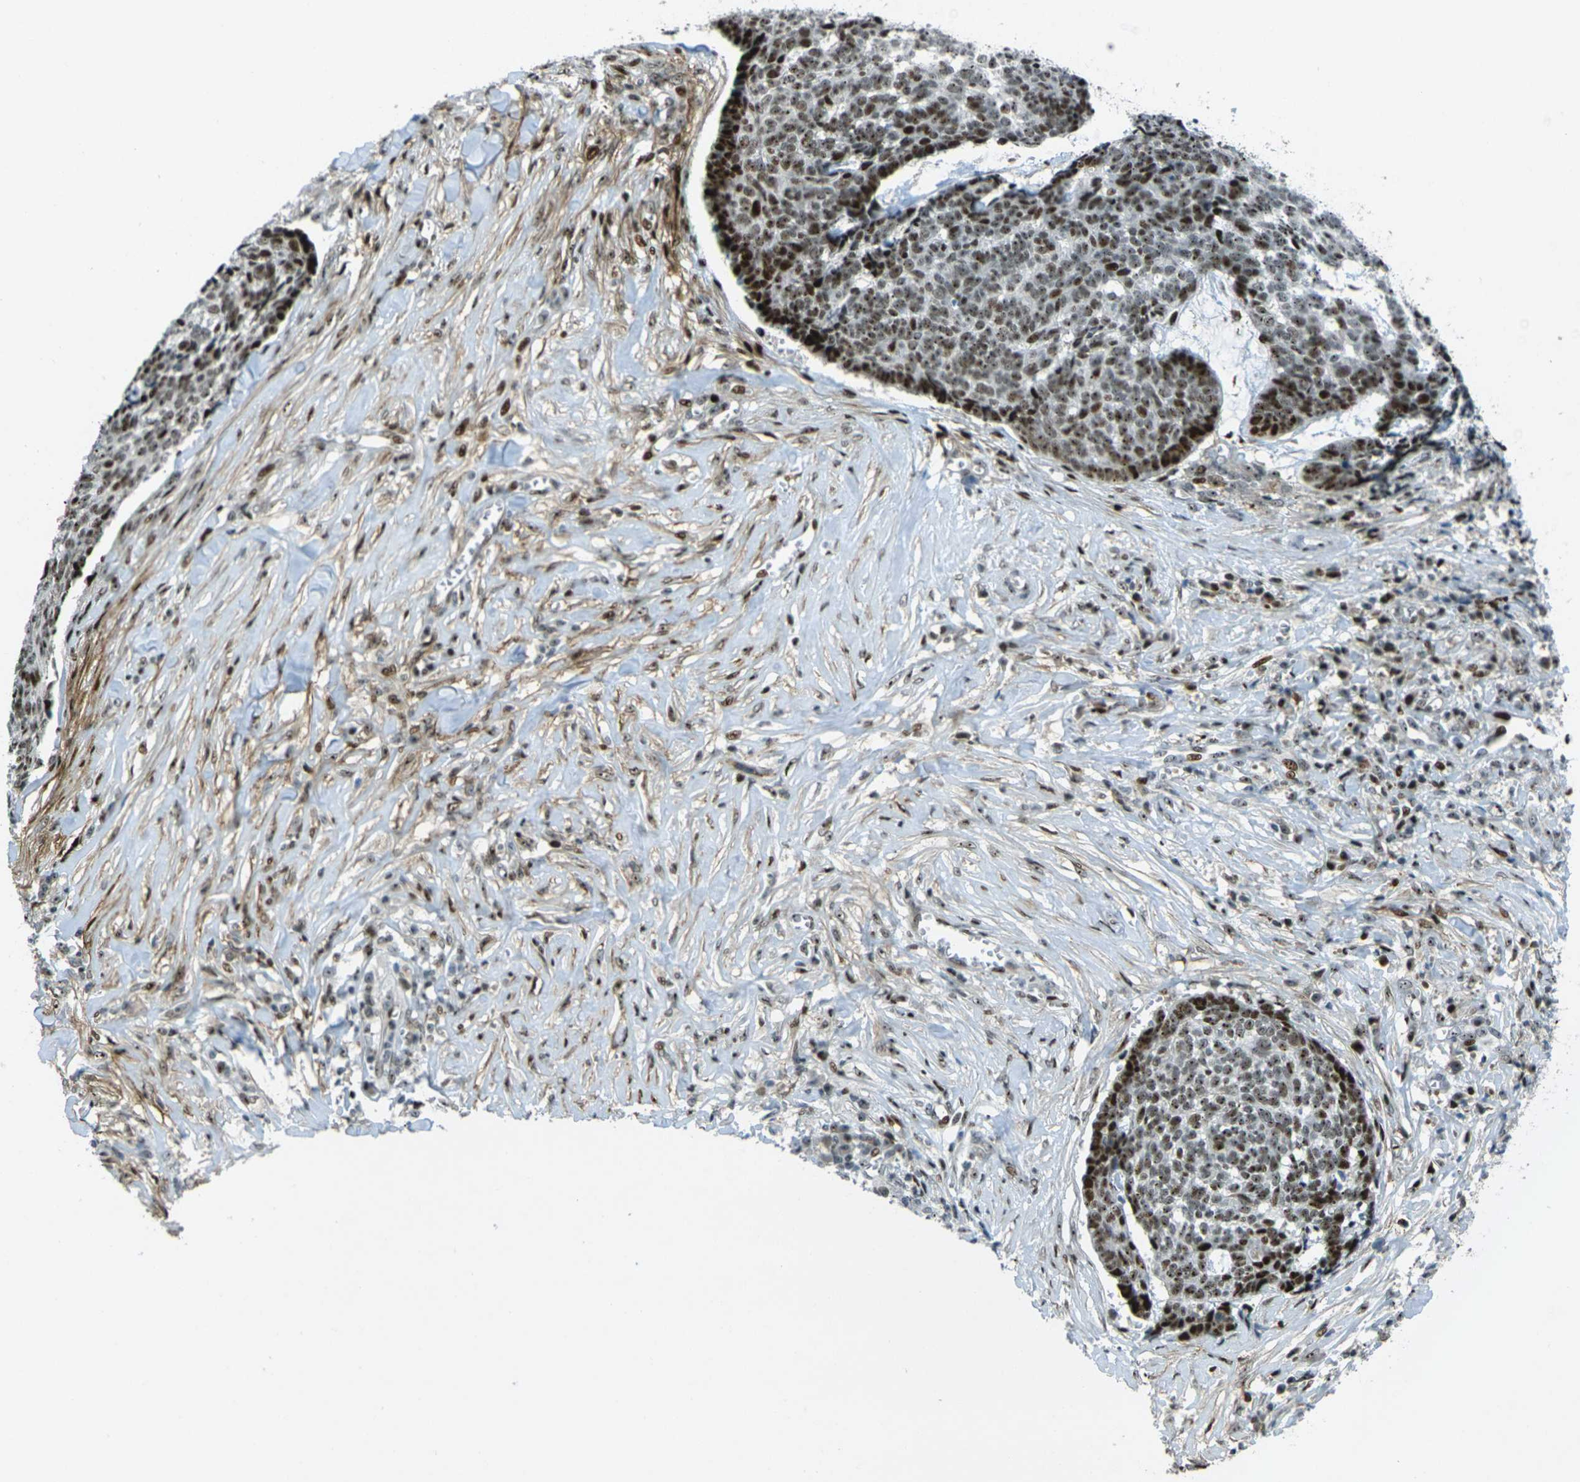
{"staining": {"intensity": "strong", "quantity": ">75%", "location": "nuclear"}, "tissue": "skin cancer", "cell_type": "Tumor cells", "image_type": "cancer", "snomed": [{"axis": "morphology", "description": "Basal cell carcinoma"}, {"axis": "topography", "description": "Skin"}], "caption": "Brown immunohistochemical staining in human basal cell carcinoma (skin) demonstrates strong nuclear expression in approximately >75% of tumor cells.", "gene": "UBE2C", "patient": {"sex": "male", "age": 84}}